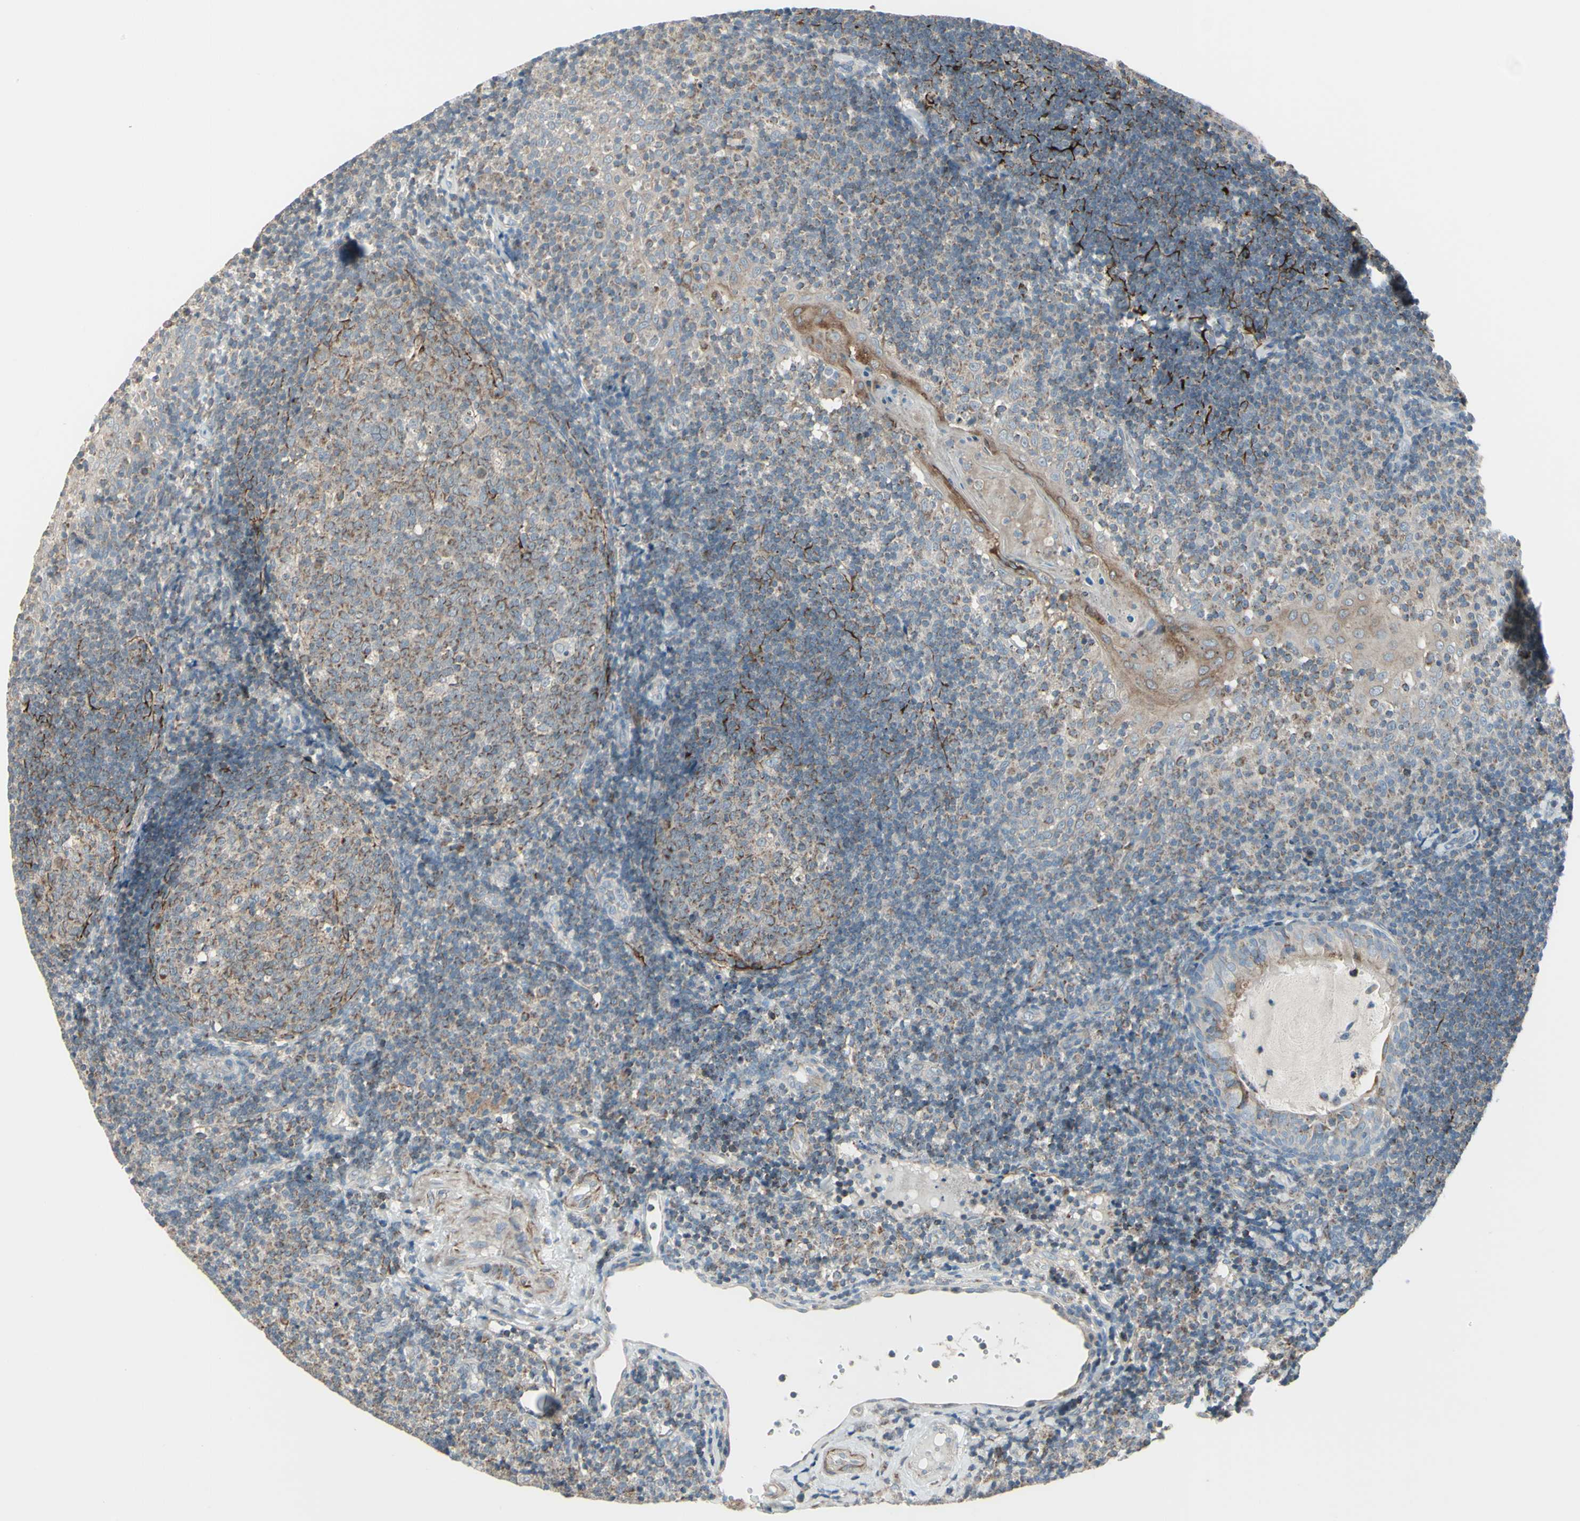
{"staining": {"intensity": "moderate", "quantity": "25%-75%", "location": "cytoplasmic/membranous"}, "tissue": "tonsil", "cell_type": "Germinal center cells", "image_type": "normal", "snomed": [{"axis": "morphology", "description": "Normal tissue, NOS"}, {"axis": "topography", "description": "Tonsil"}], "caption": "The immunohistochemical stain highlights moderate cytoplasmic/membranous positivity in germinal center cells of benign tonsil. (DAB = brown stain, brightfield microscopy at high magnification).", "gene": "FAM171B", "patient": {"sex": "female", "age": 40}}